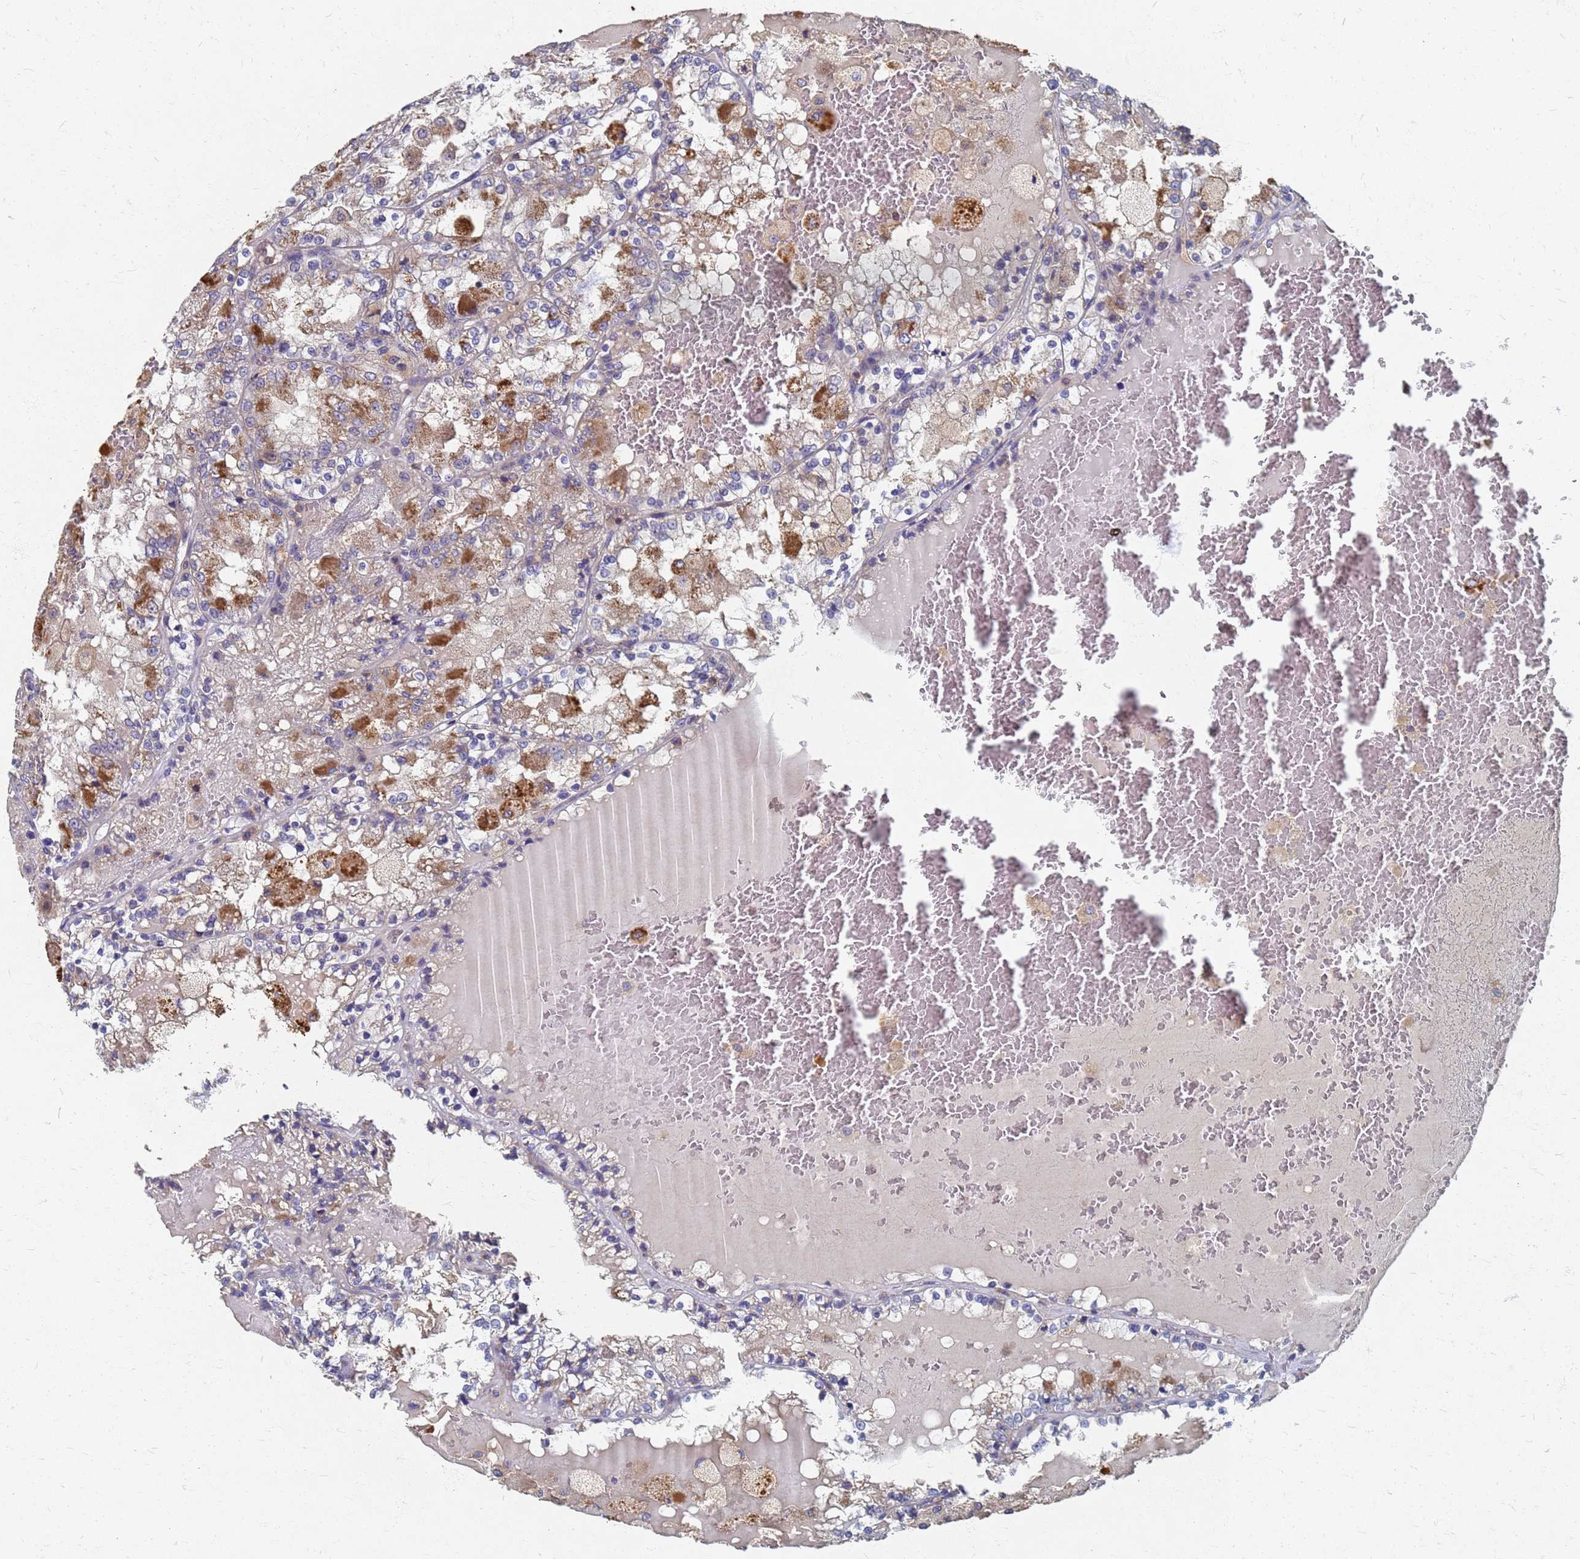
{"staining": {"intensity": "moderate", "quantity": "25%-75%", "location": "cytoplasmic/membranous"}, "tissue": "renal cancer", "cell_type": "Tumor cells", "image_type": "cancer", "snomed": [{"axis": "morphology", "description": "Adenocarcinoma, NOS"}, {"axis": "topography", "description": "Kidney"}], "caption": "Immunohistochemistry histopathology image of adenocarcinoma (renal) stained for a protein (brown), which demonstrates medium levels of moderate cytoplasmic/membranous positivity in approximately 25%-75% of tumor cells.", "gene": "KRCC1", "patient": {"sex": "female", "age": 56}}